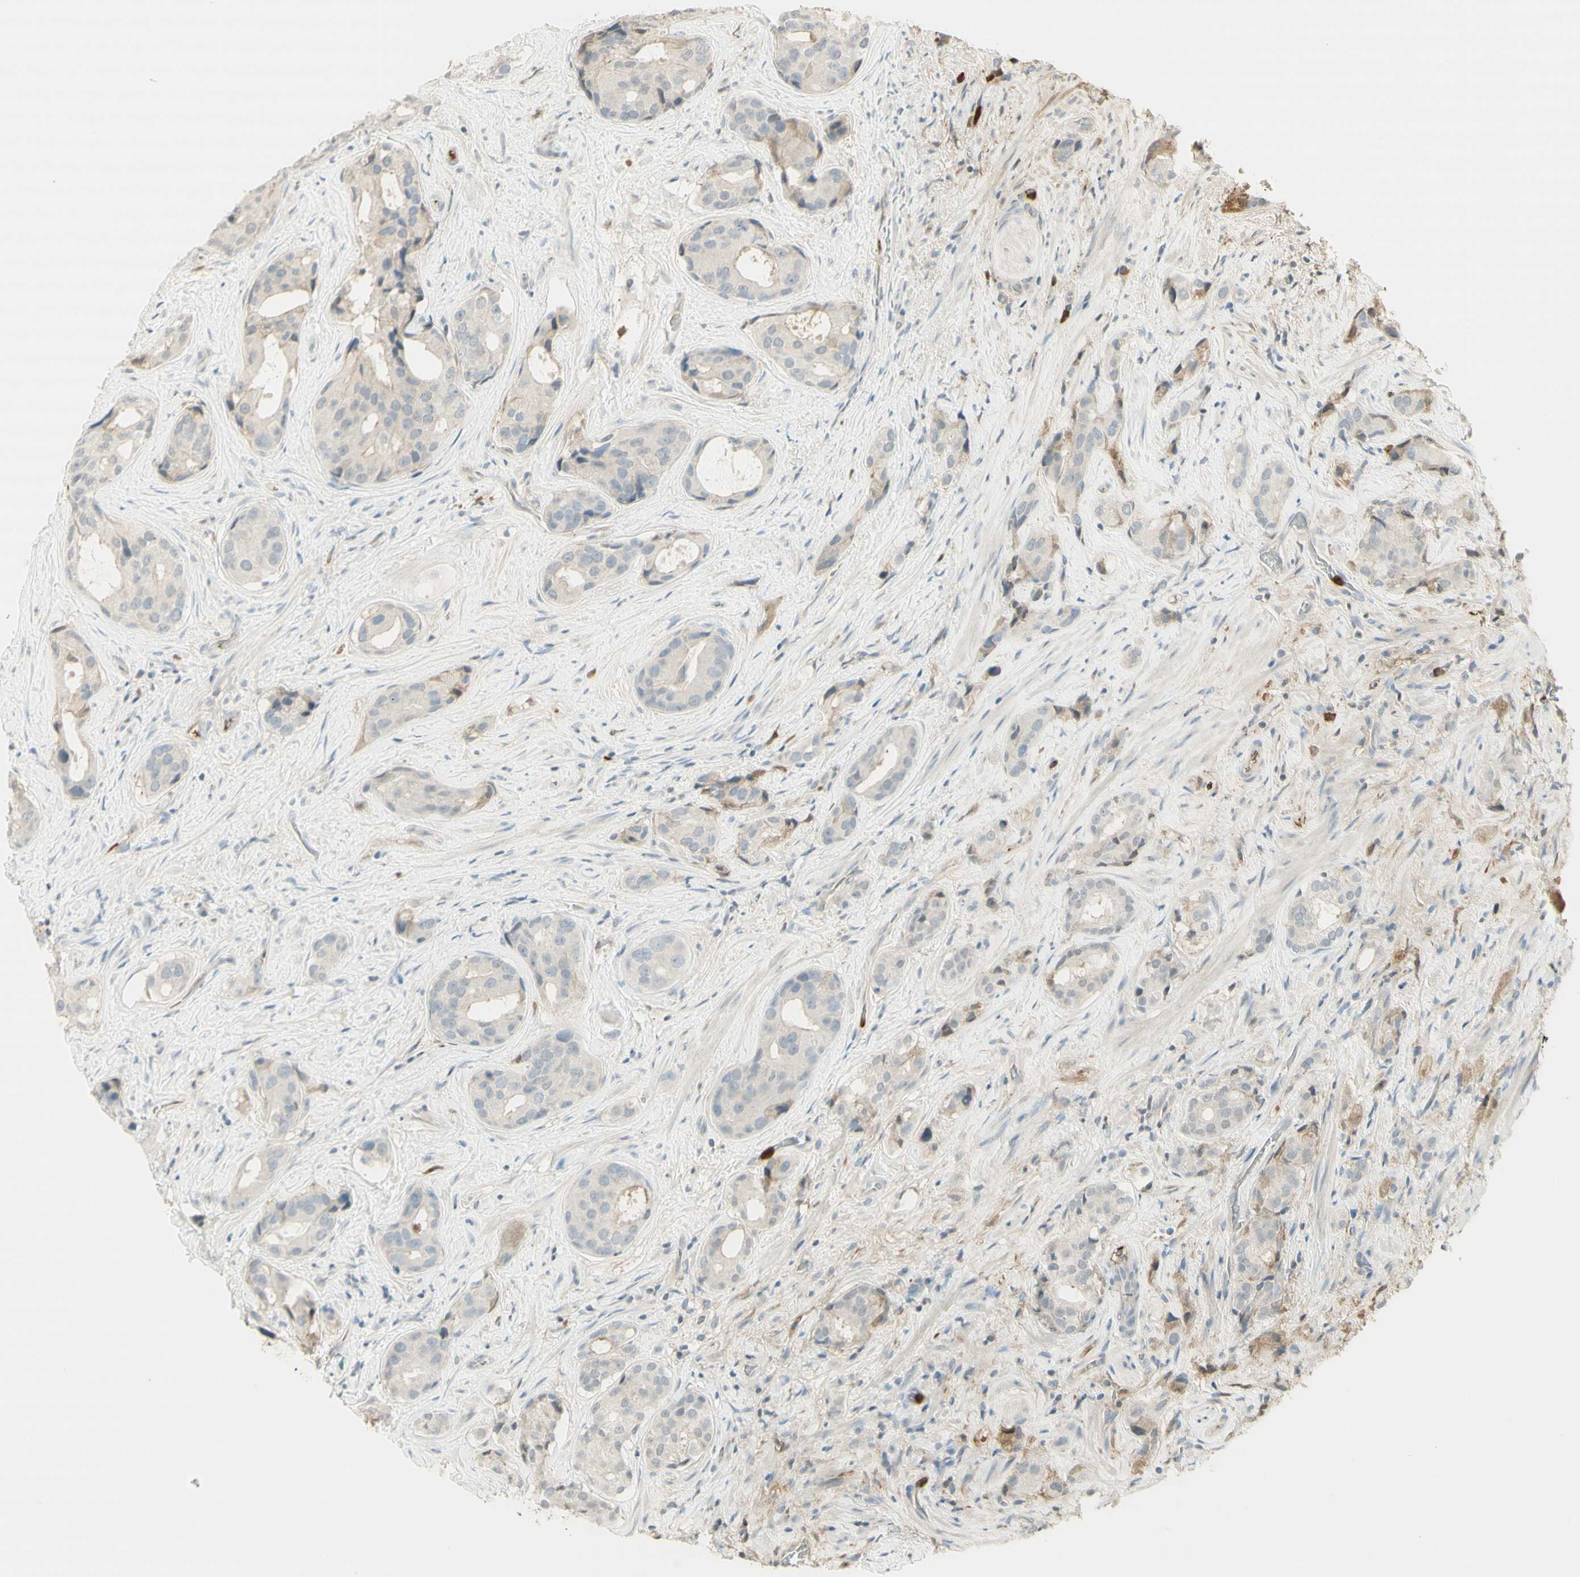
{"staining": {"intensity": "weak", "quantity": "<25%", "location": "cytoplasmic/membranous"}, "tissue": "prostate cancer", "cell_type": "Tumor cells", "image_type": "cancer", "snomed": [{"axis": "morphology", "description": "Adenocarcinoma, High grade"}, {"axis": "topography", "description": "Prostate"}], "caption": "IHC image of neoplastic tissue: high-grade adenocarcinoma (prostate) stained with DAB (3,3'-diaminobenzidine) shows no significant protein positivity in tumor cells.", "gene": "NID1", "patient": {"sex": "male", "age": 71}}